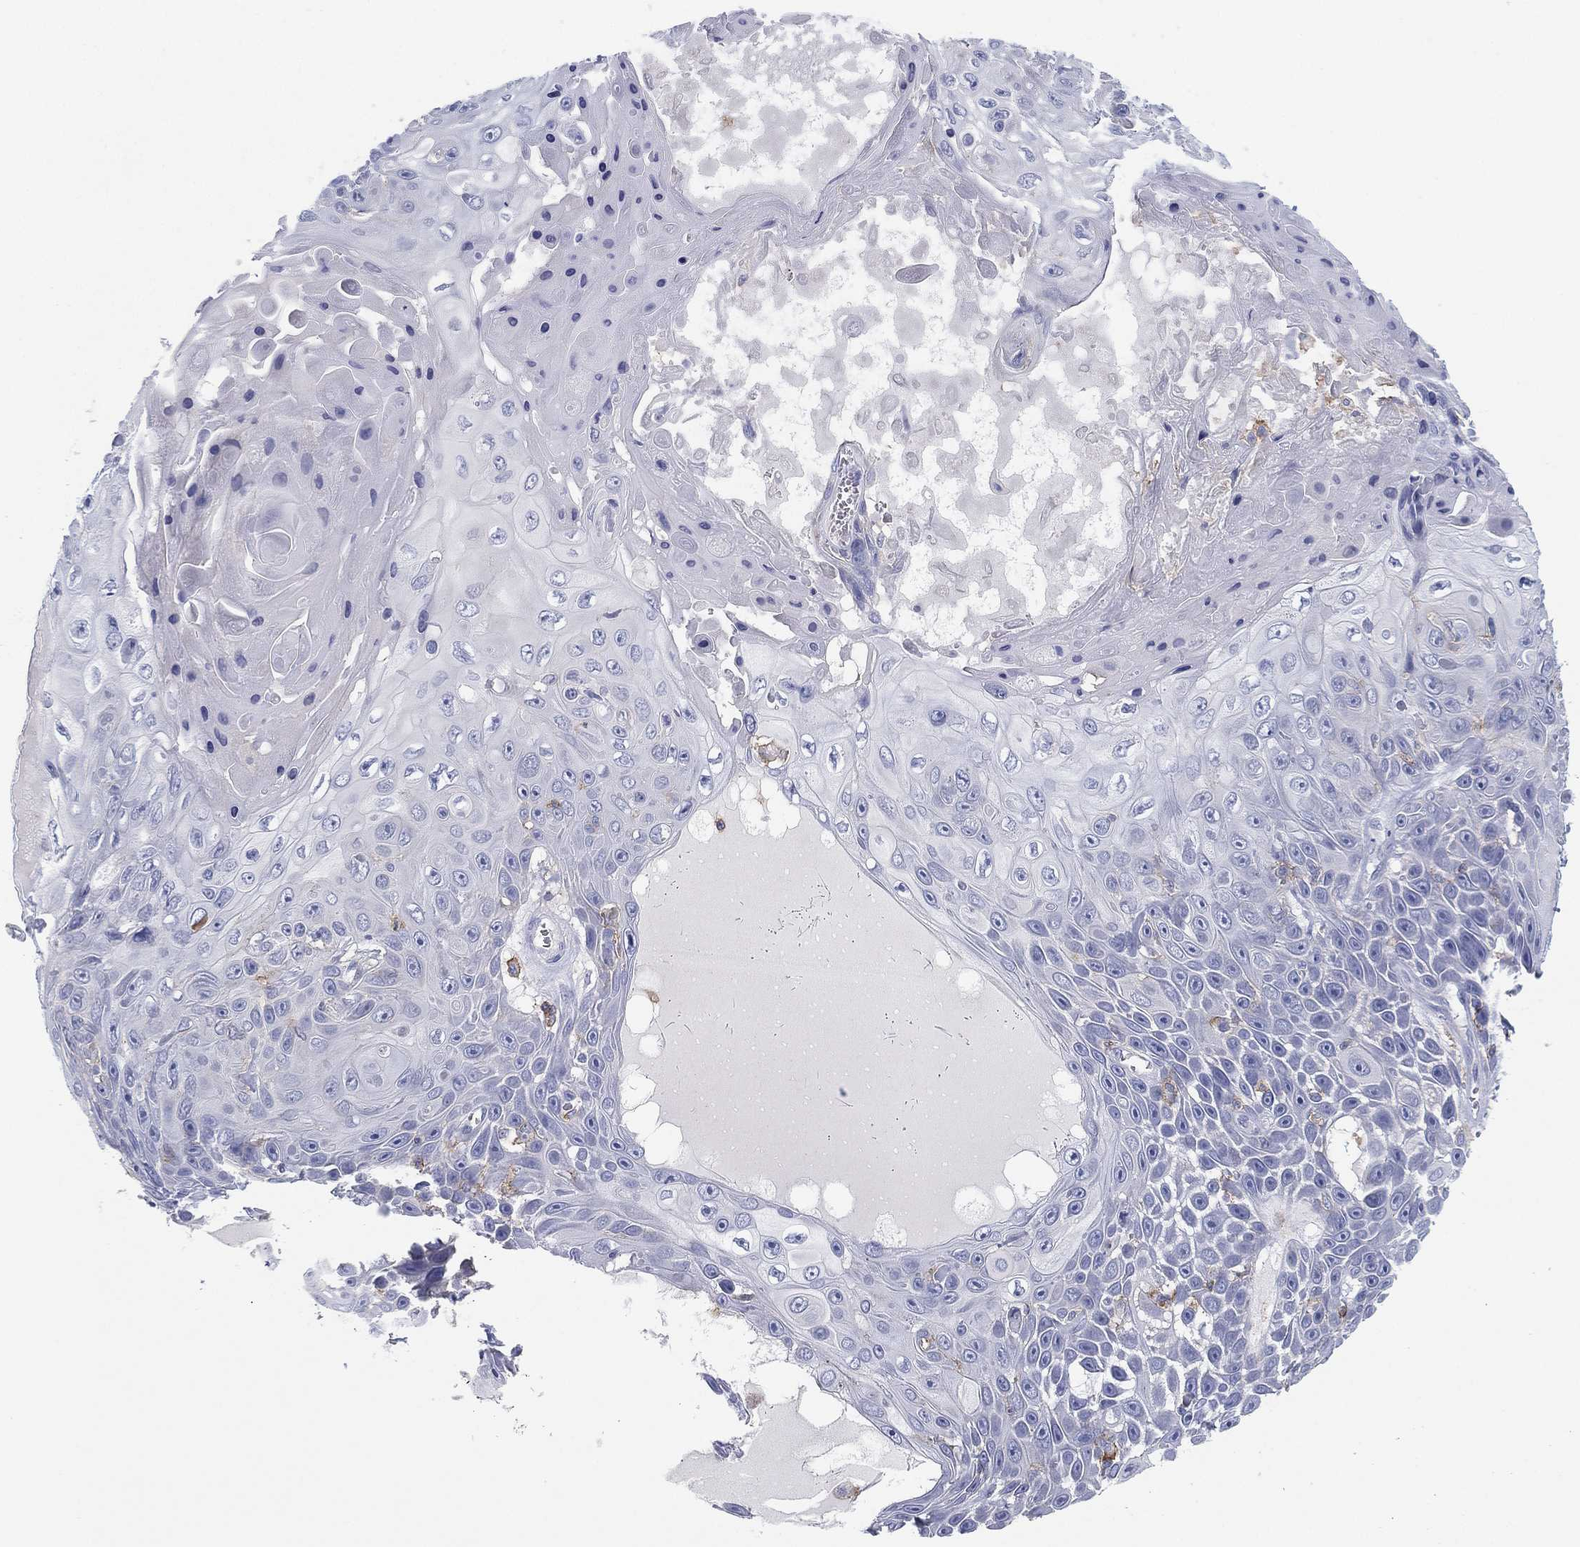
{"staining": {"intensity": "negative", "quantity": "none", "location": "none"}, "tissue": "skin cancer", "cell_type": "Tumor cells", "image_type": "cancer", "snomed": [{"axis": "morphology", "description": "Squamous cell carcinoma, NOS"}, {"axis": "topography", "description": "Skin"}], "caption": "A micrograph of human skin cancer (squamous cell carcinoma) is negative for staining in tumor cells.", "gene": "SELPLG", "patient": {"sex": "male", "age": 82}}